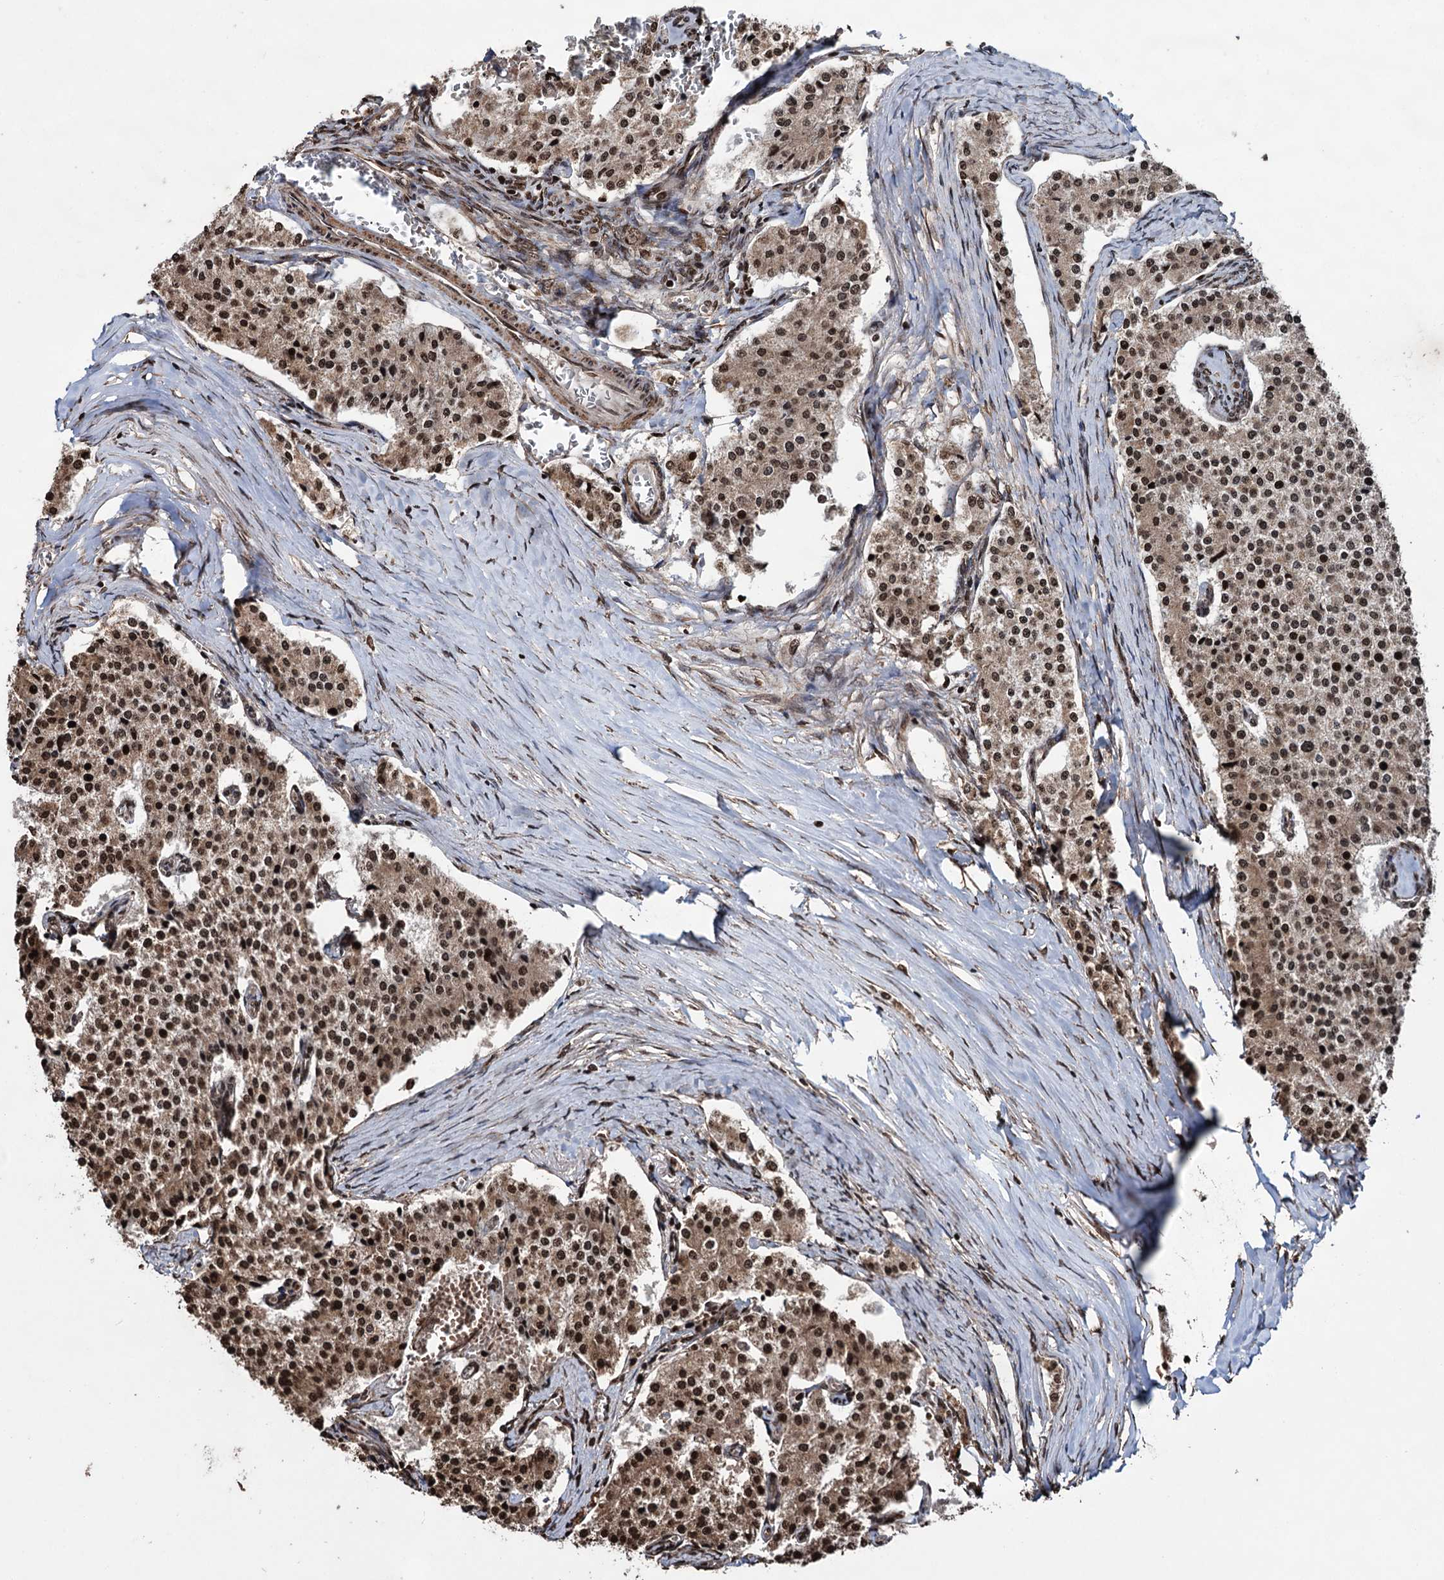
{"staining": {"intensity": "moderate", "quantity": ">75%", "location": "cytoplasmic/membranous,nuclear"}, "tissue": "carcinoid", "cell_type": "Tumor cells", "image_type": "cancer", "snomed": [{"axis": "morphology", "description": "Carcinoid, malignant, NOS"}, {"axis": "topography", "description": "Colon"}], "caption": "The photomicrograph demonstrates immunohistochemical staining of carcinoid (malignant). There is moderate cytoplasmic/membranous and nuclear expression is seen in approximately >75% of tumor cells.", "gene": "EYA4", "patient": {"sex": "female", "age": 52}}